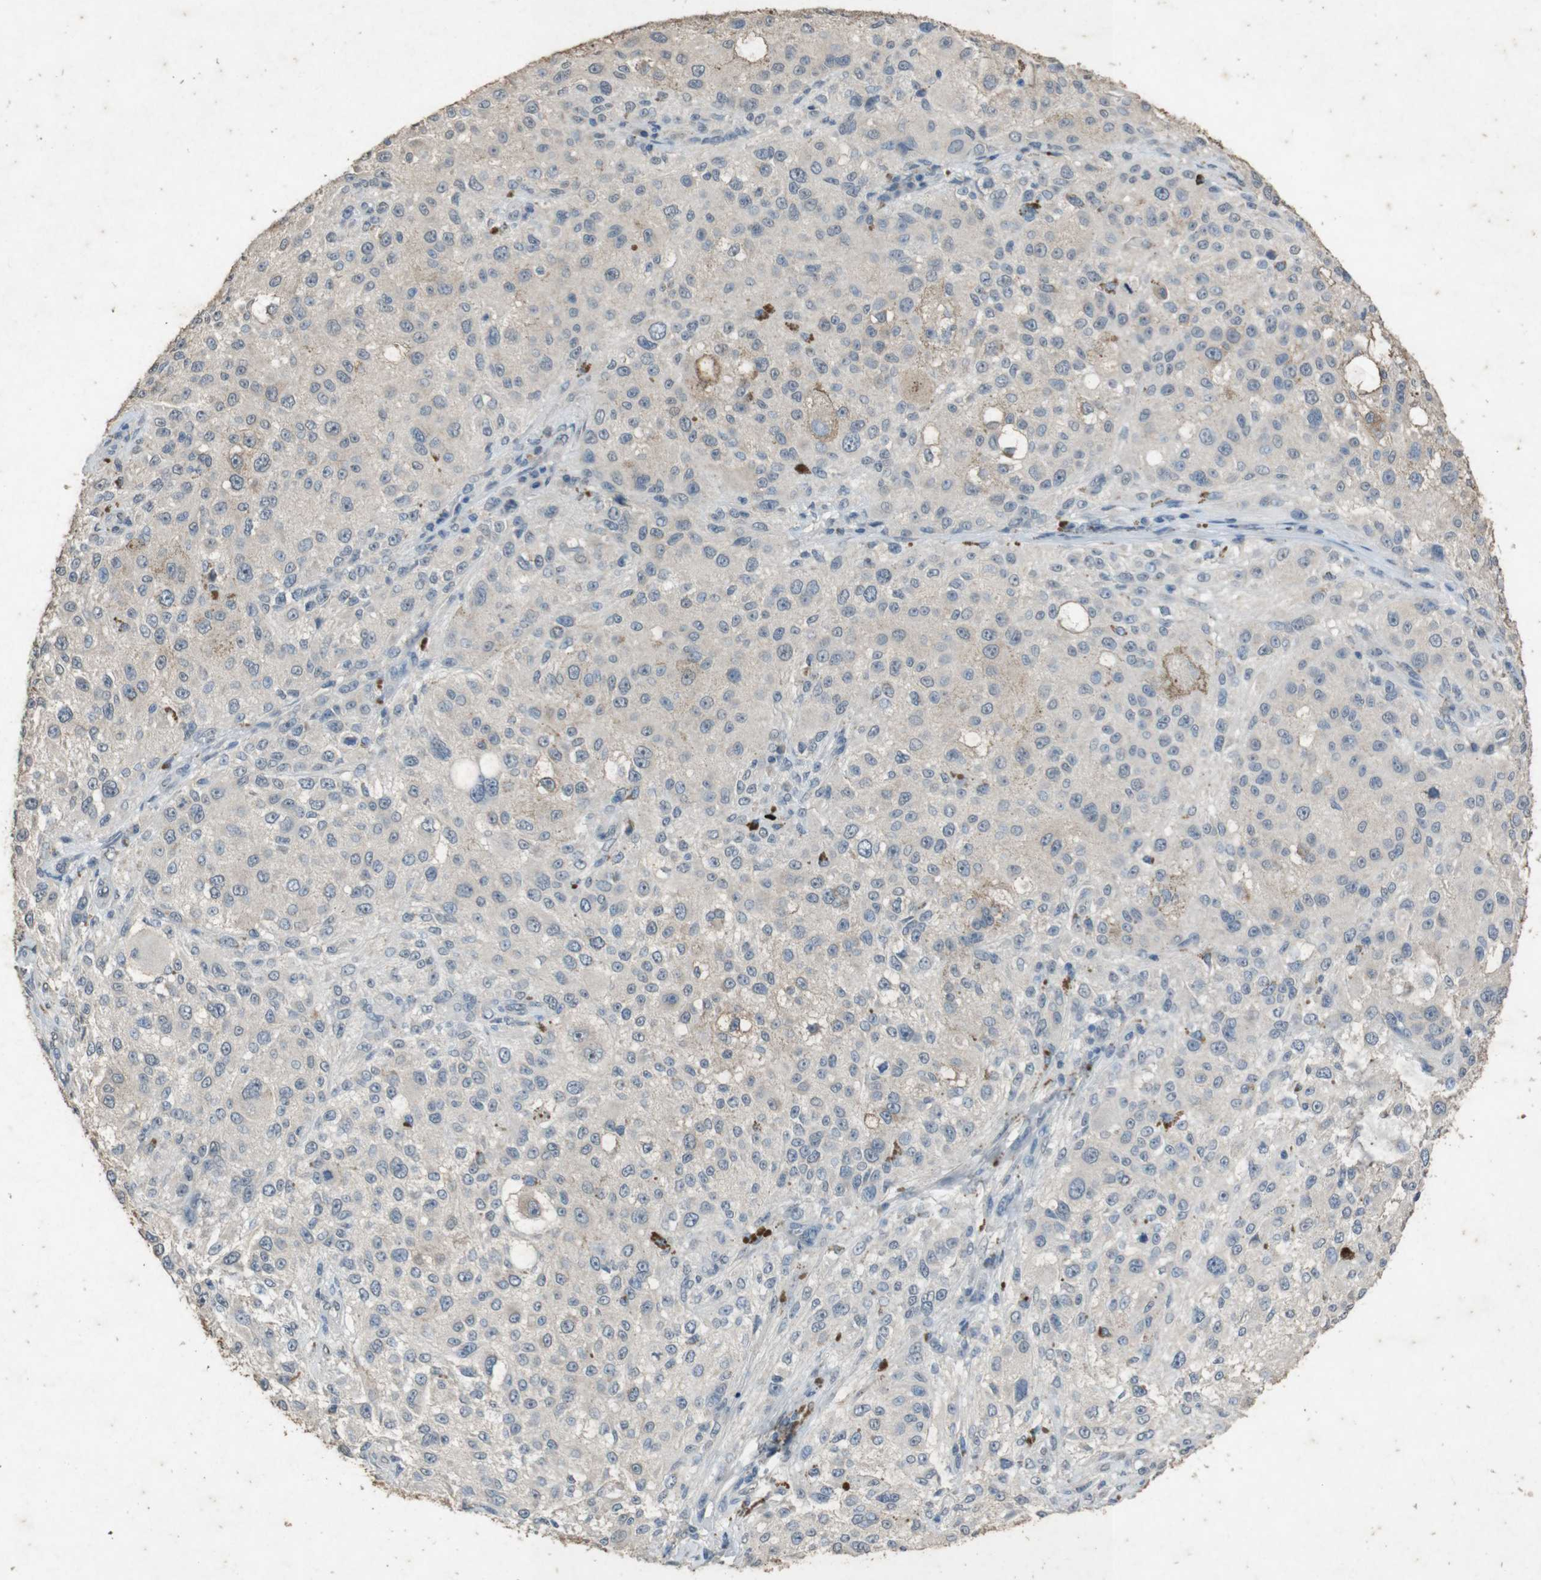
{"staining": {"intensity": "negative", "quantity": "none", "location": "none"}, "tissue": "melanoma", "cell_type": "Tumor cells", "image_type": "cancer", "snomed": [{"axis": "morphology", "description": "Necrosis, NOS"}, {"axis": "morphology", "description": "Malignant melanoma, NOS"}, {"axis": "topography", "description": "Skin"}], "caption": "Protein analysis of melanoma shows no significant expression in tumor cells. (Immunohistochemistry (ihc), brightfield microscopy, high magnification).", "gene": "STBD1", "patient": {"sex": "female", "age": 87}}